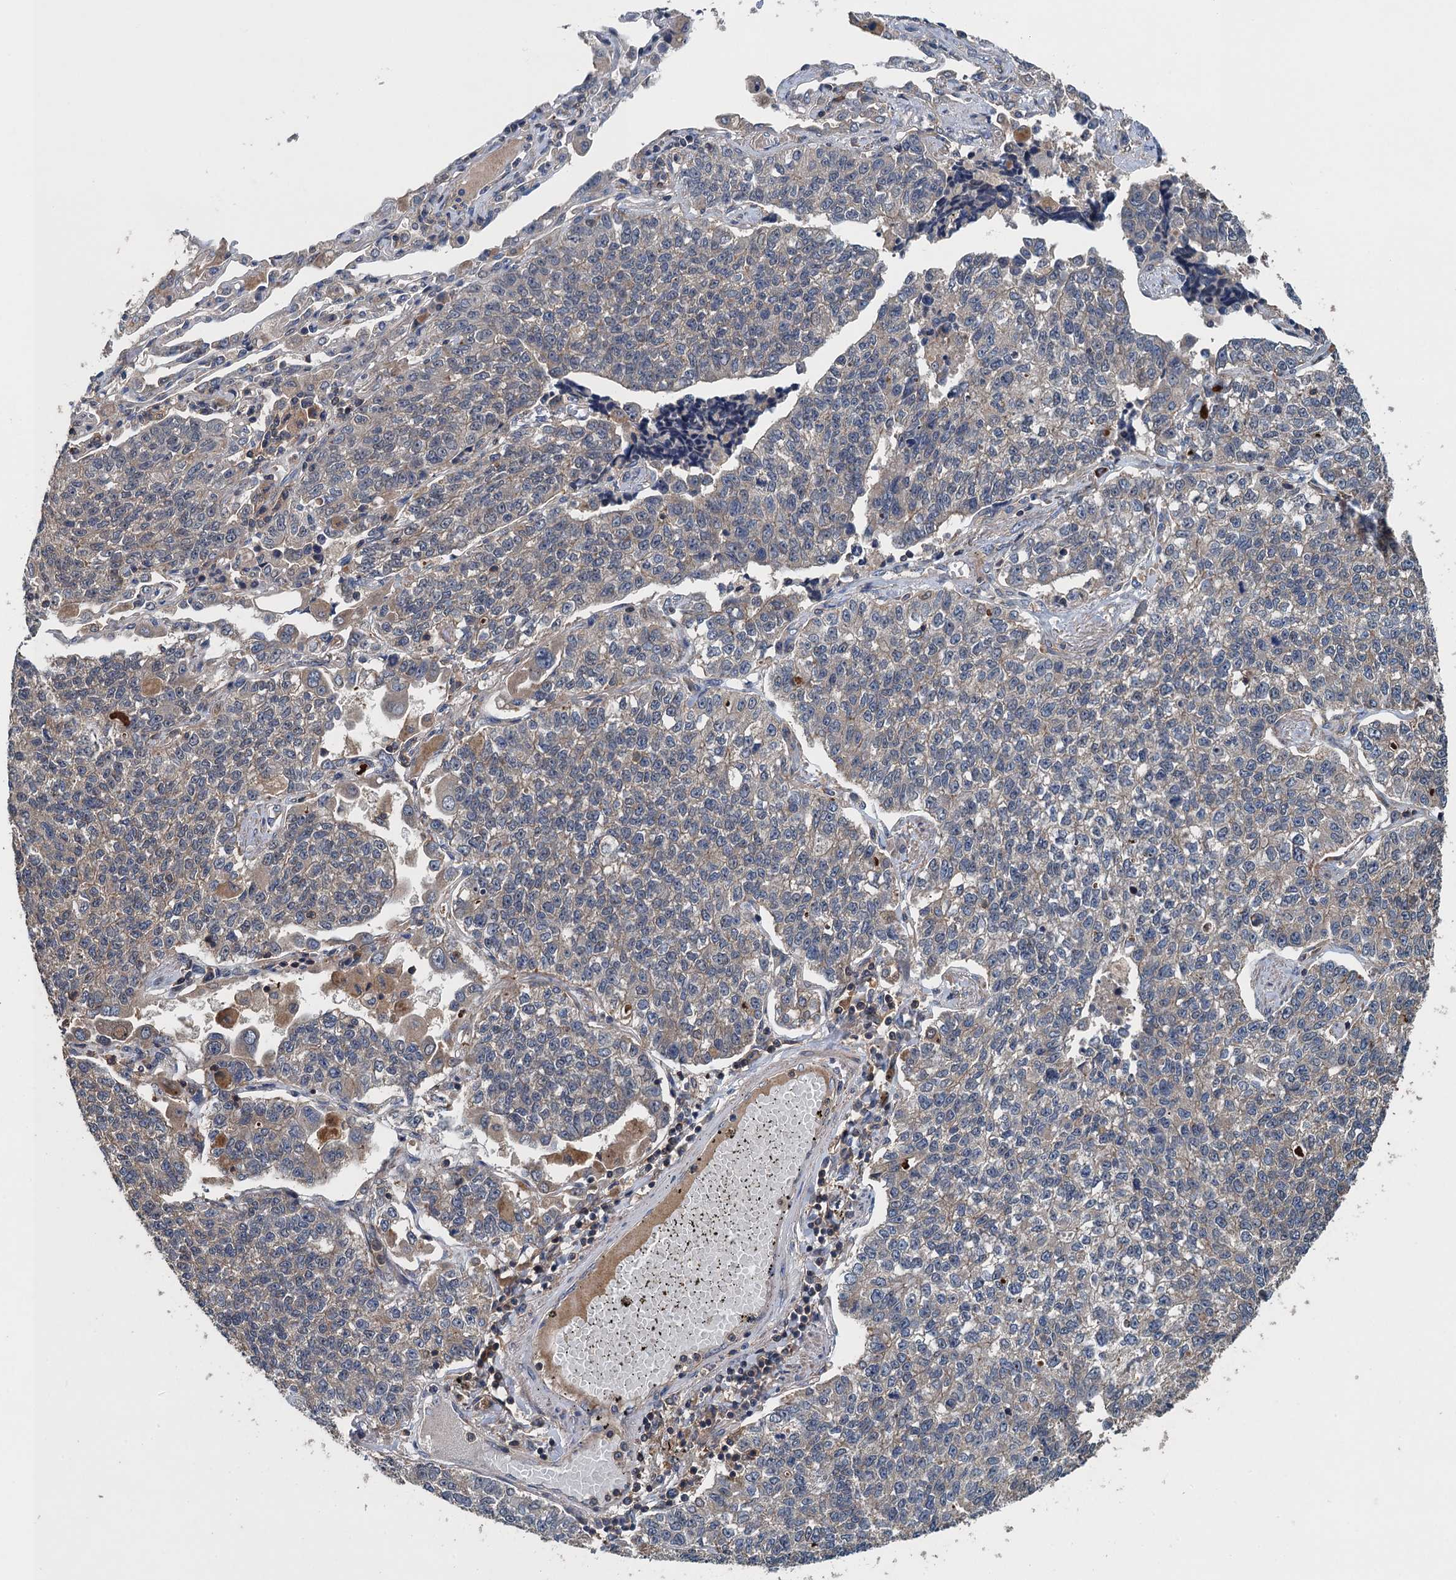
{"staining": {"intensity": "weak", "quantity": "<25%", "location": "cytoplasmic/membranous"}, "tissue": "lung cancer", "cell_type": "Tumor cells", "image_type": "cancer", "snomed": [{"axis": "morphology", "description": "Adenocarcinoma, NOS"}, {"axis": "topography", "description": "Lung"}], "caption": "Immunohistochemistry of lung cancer displays no expression in tumor cells.", "gene": "BORCS5", "patient": {"sex": "male", "age": 49}}